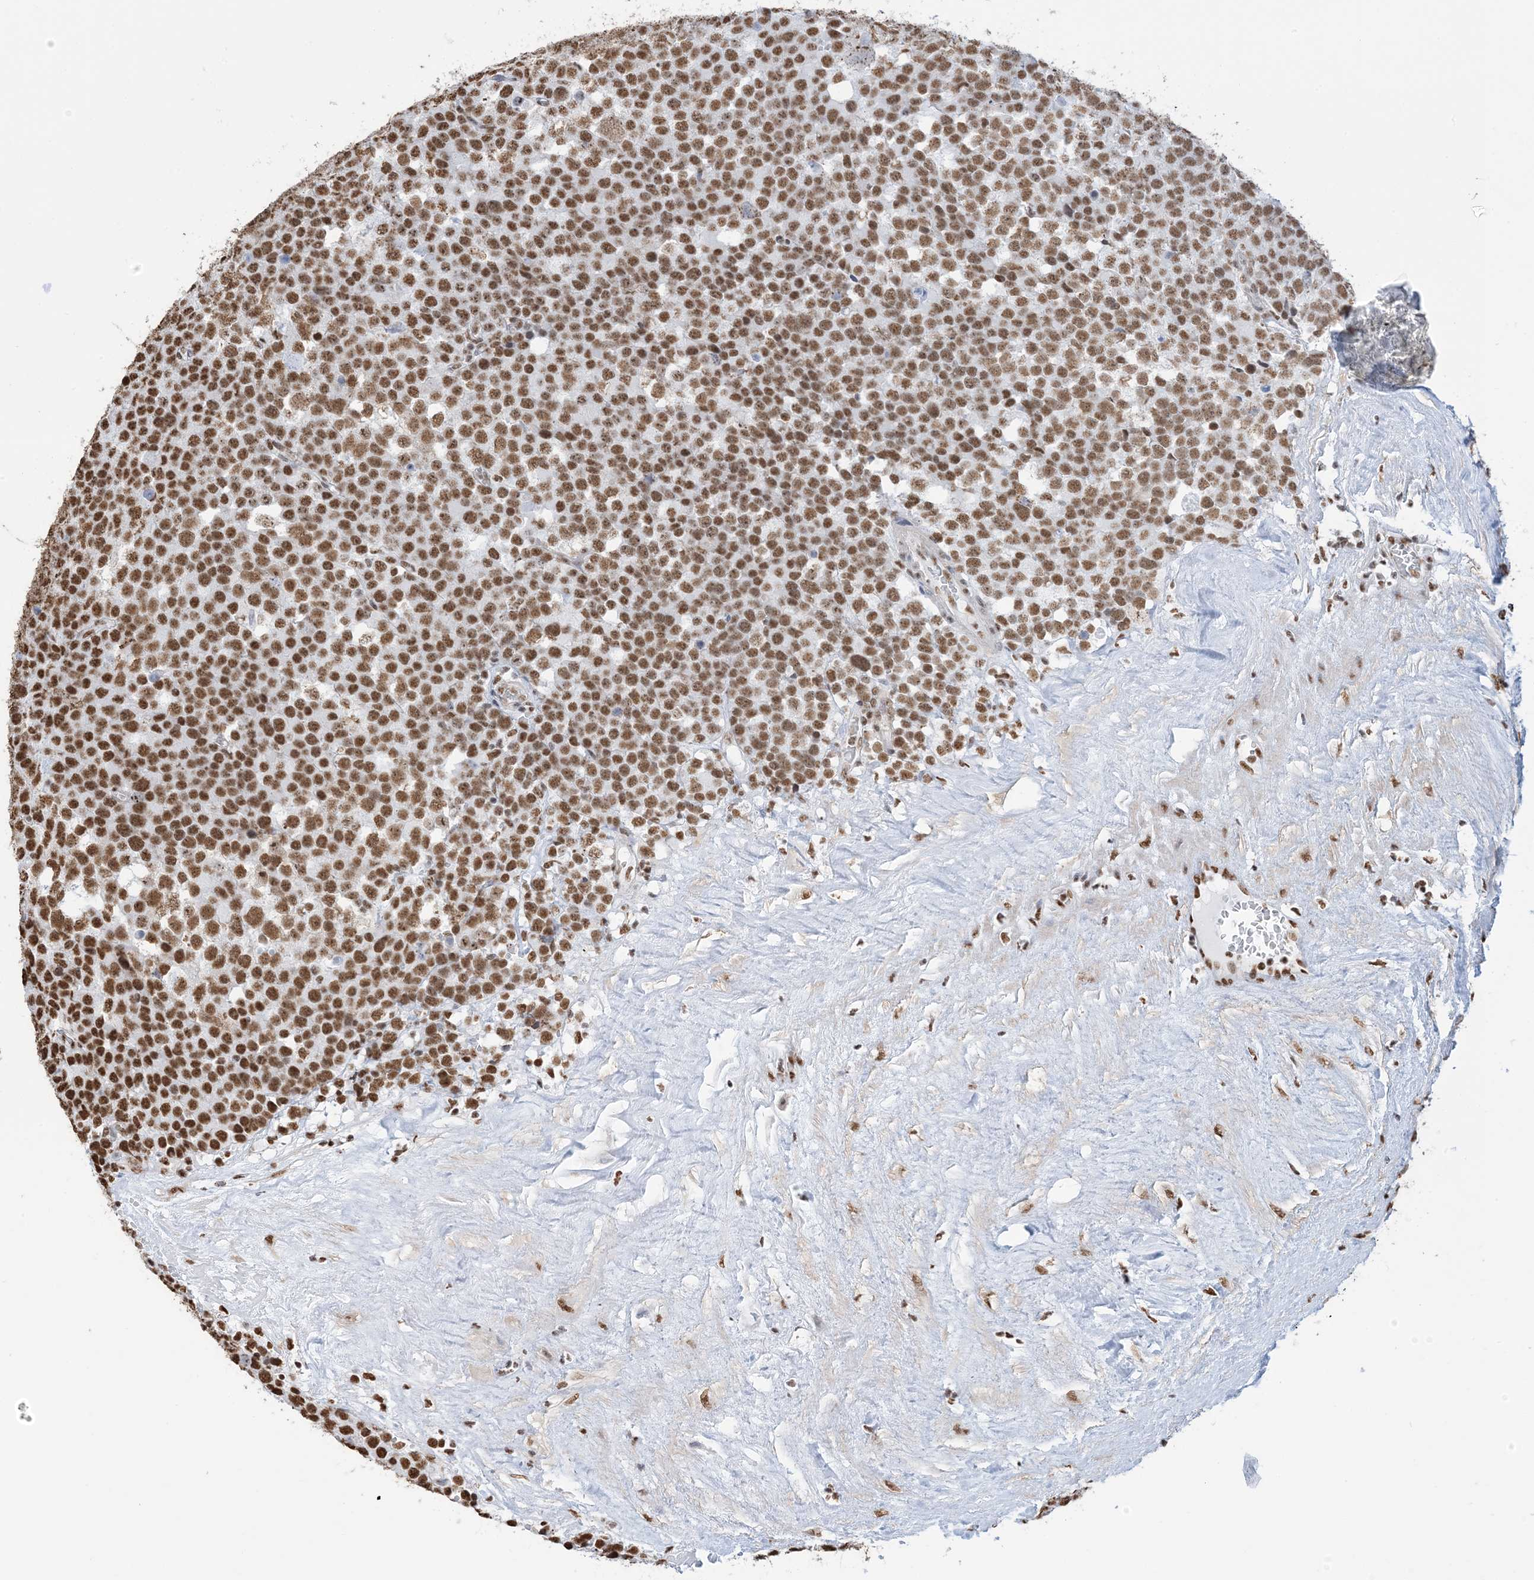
{"staining": {"intensity": "strong", "quantity": ">75%", "location": "nuclear"}, "tissue": "testis cancer", "cell_type": "Tumor cells", "image_type": "cancer", "snomed": [{"axis": "morphology", "description": "Seminoma, NOS"}, {"axis": "topography", "description": "Testis"}], "caption": "This is a histology image of immunohistochemistry (IHC) staining of seminoma (testis), which shows strong expression in the nuclear of tumor cells.", "gene": "ZNF792", "patient": {"sex": "male", "age": 71}}